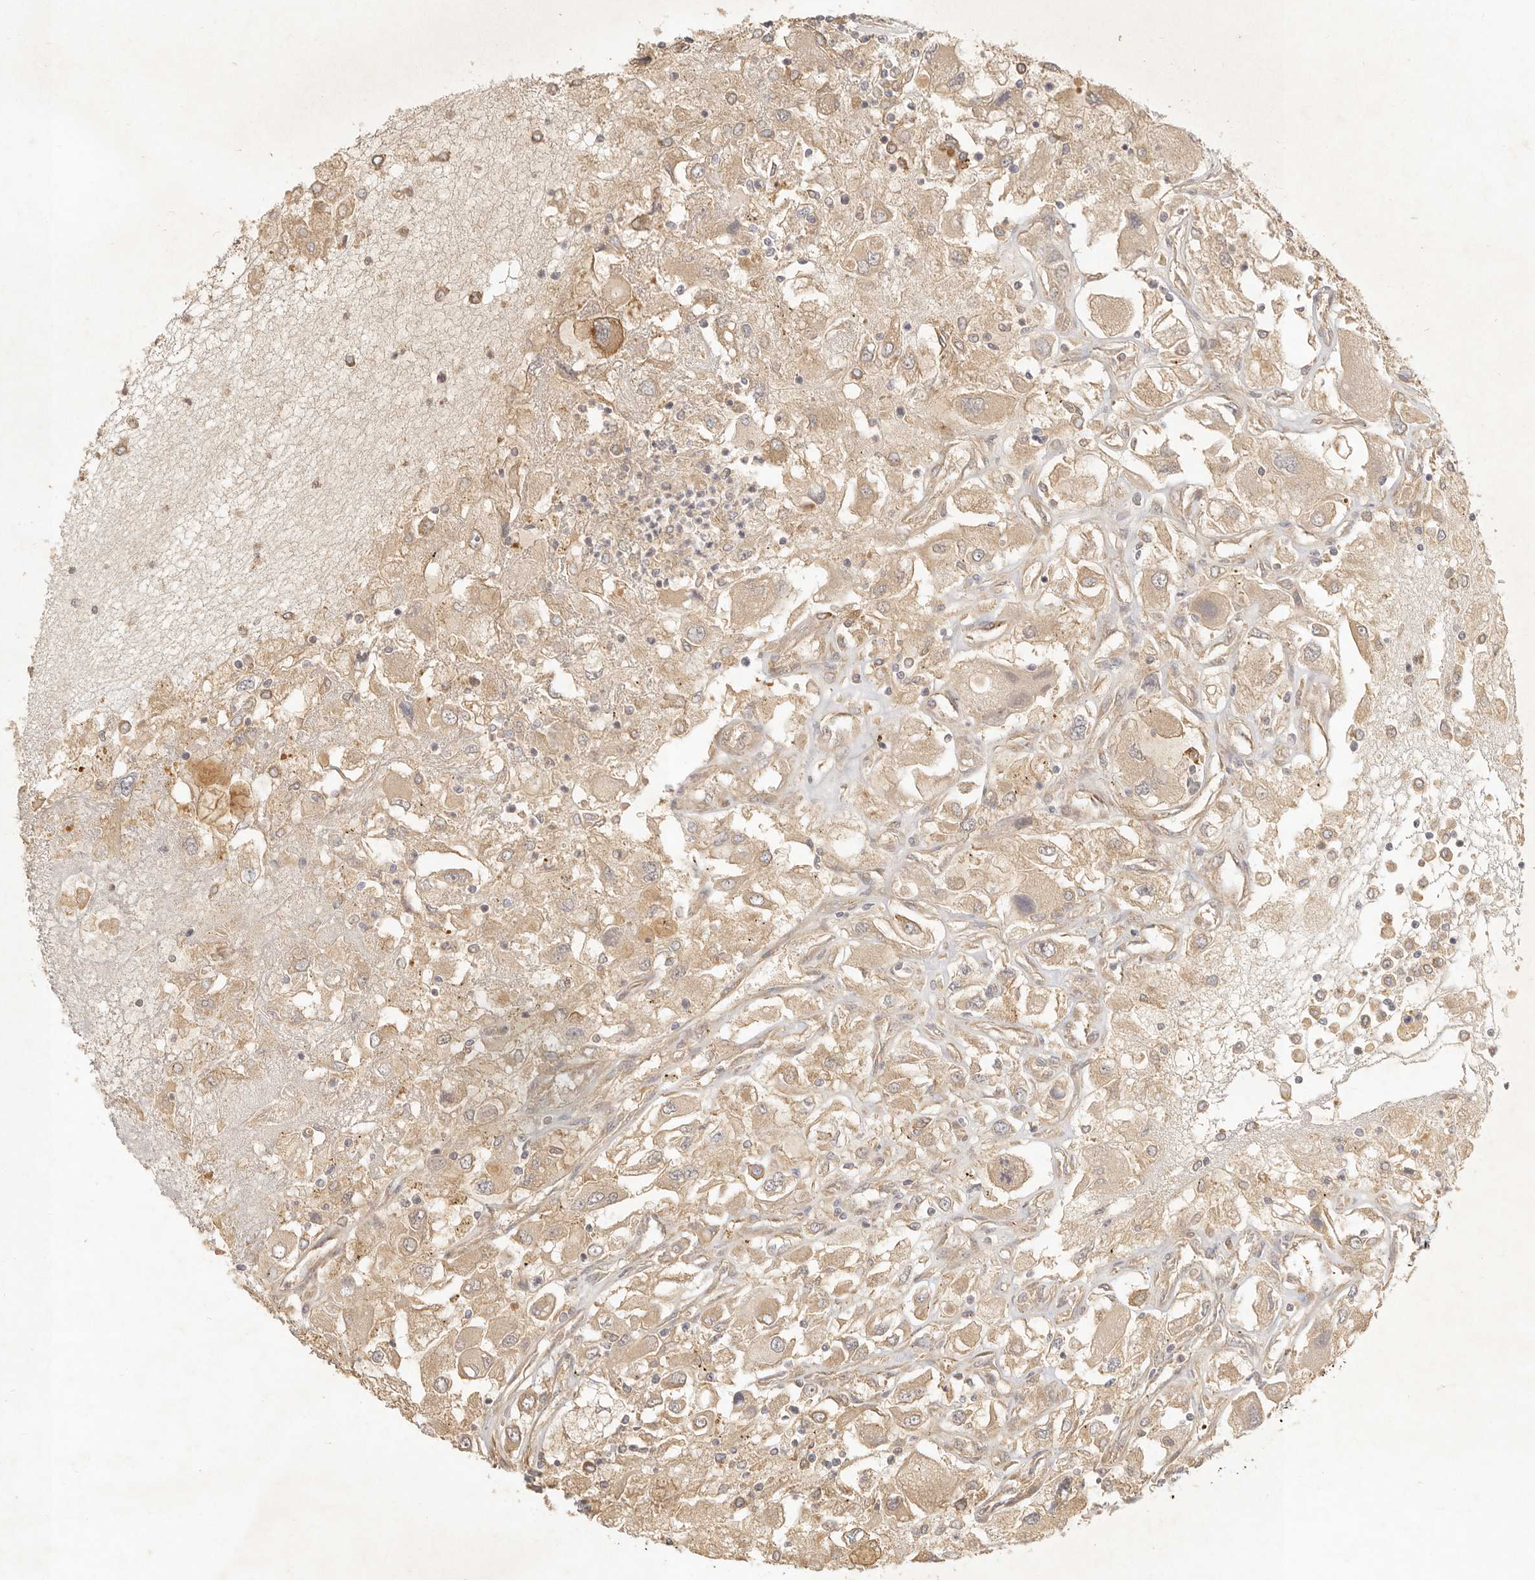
{"staining": {"intensity": "weak", "quantity": ">75%", "location": "cytoplasmic/membranous"}, "tissue": "renal cancer", "cell_type": "Tumor cells", "image_type": "cancer", "snomed": [{"axis": "morphology", "description": "Adenocarcinoma, NOS"}, {"axis": "topography", "description": "Kidney"}], "caption": "The photomicrograph reveals immunohistochemical staining of renal adenocarcinoma. There is weak cytoplasmic/membranous staining is seen in about >75% of tumor cells. (Stains: DAB (3,3'-diaminobenzidine) in brown, nuclei in blue, Microscopy: brightfield microscopy at high magnification).", "gene": "VIPR1", "patient": {"sex": "female", "age": 52}}